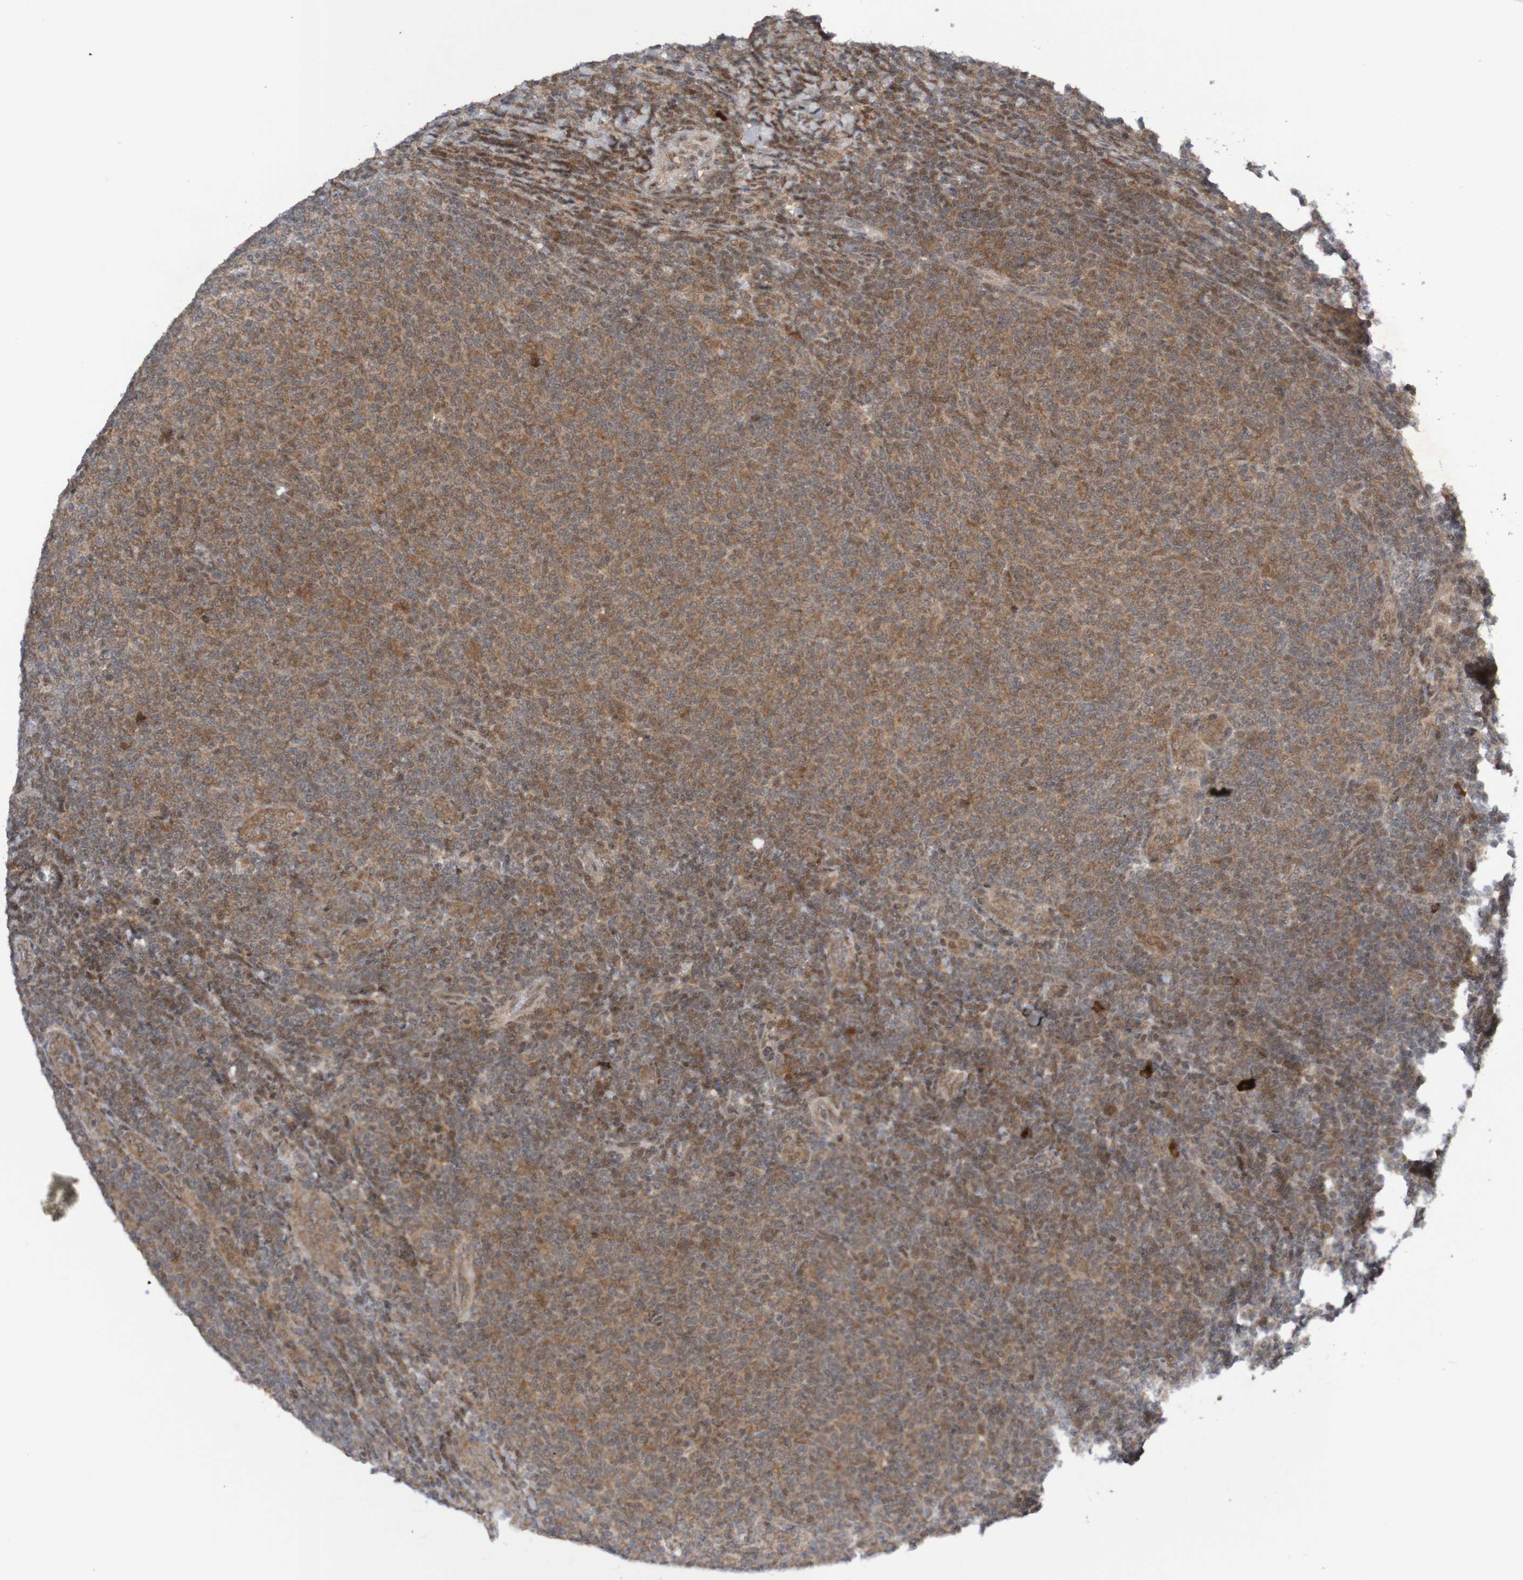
{"staining": {"intensity": "negative", "quantity": "none", "location": "none"}, "tissue": "lymphoma", "cell_type": "Tumor cells", "image_type": "cancer", "snomed": [{"axis": "morphology", "description": "Malignant lymphoma, non-Hodgkin's type, Low grade"}, {"axis": "topography", "description": "Lymph node"}], "caption": "Immunohistochemistry (IHC) micrograph of human malignant lymphoma, non-Hodgkin's type (low-grade) stained for a protein (brown), which demonstrates no staining in tumor cells.", "gene": "ITLN1", "patient": {"sex": "male", "age": 66}}